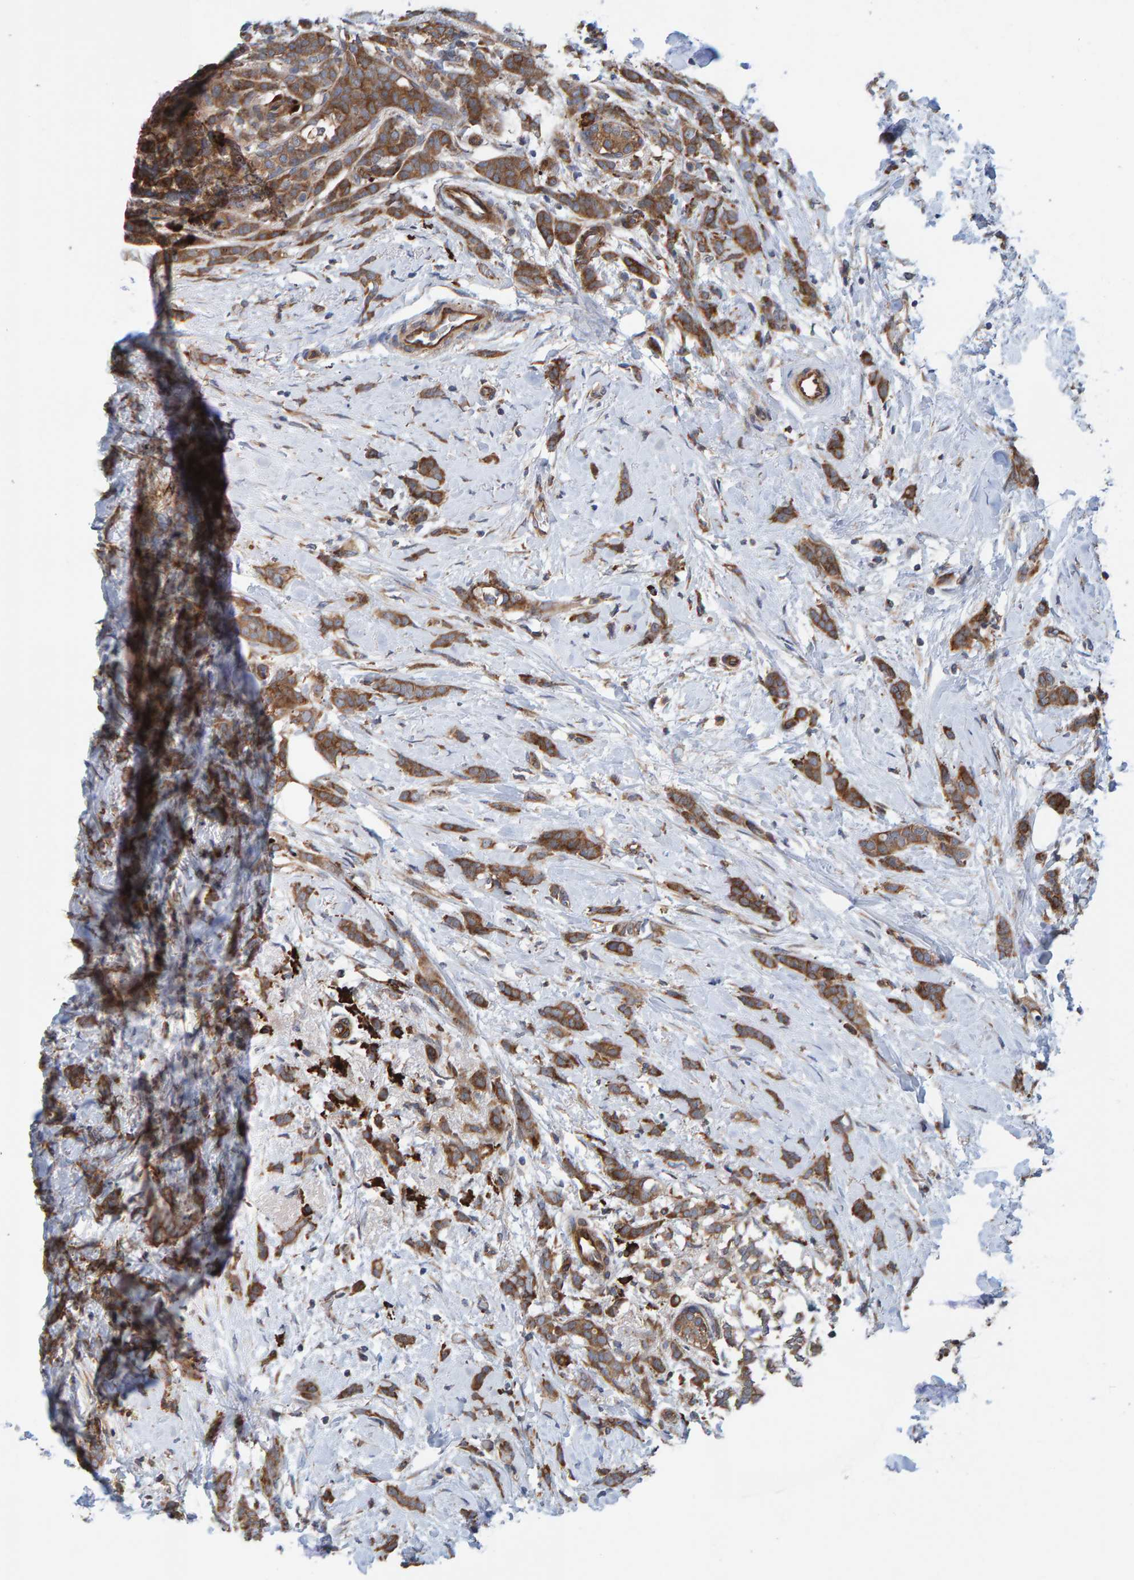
{"staining": {"intensity": "strong", "quantity": ">75%", "location": "cytoplasmic/membranous"}, "tissue": "breast cancer", "cell_type": "Tumor cells", "image_type": "cancer", "snomed": [{"axis": "morphology", "description": "Lobular carcinoma, in situ"}, {"axis": "morphology", "description": "Lobular carcinoma"}, {"axis": "topography", "description": "Breast"}], "caption": "Lobular carcinoma (breast) stained for a protein (brown) reveals strong cytoplasmic/membranous positive positivity in approximately >75% of tumor cells.", "gene": "KIAA0753", "patient": {"sex": "female", "age": 41}}